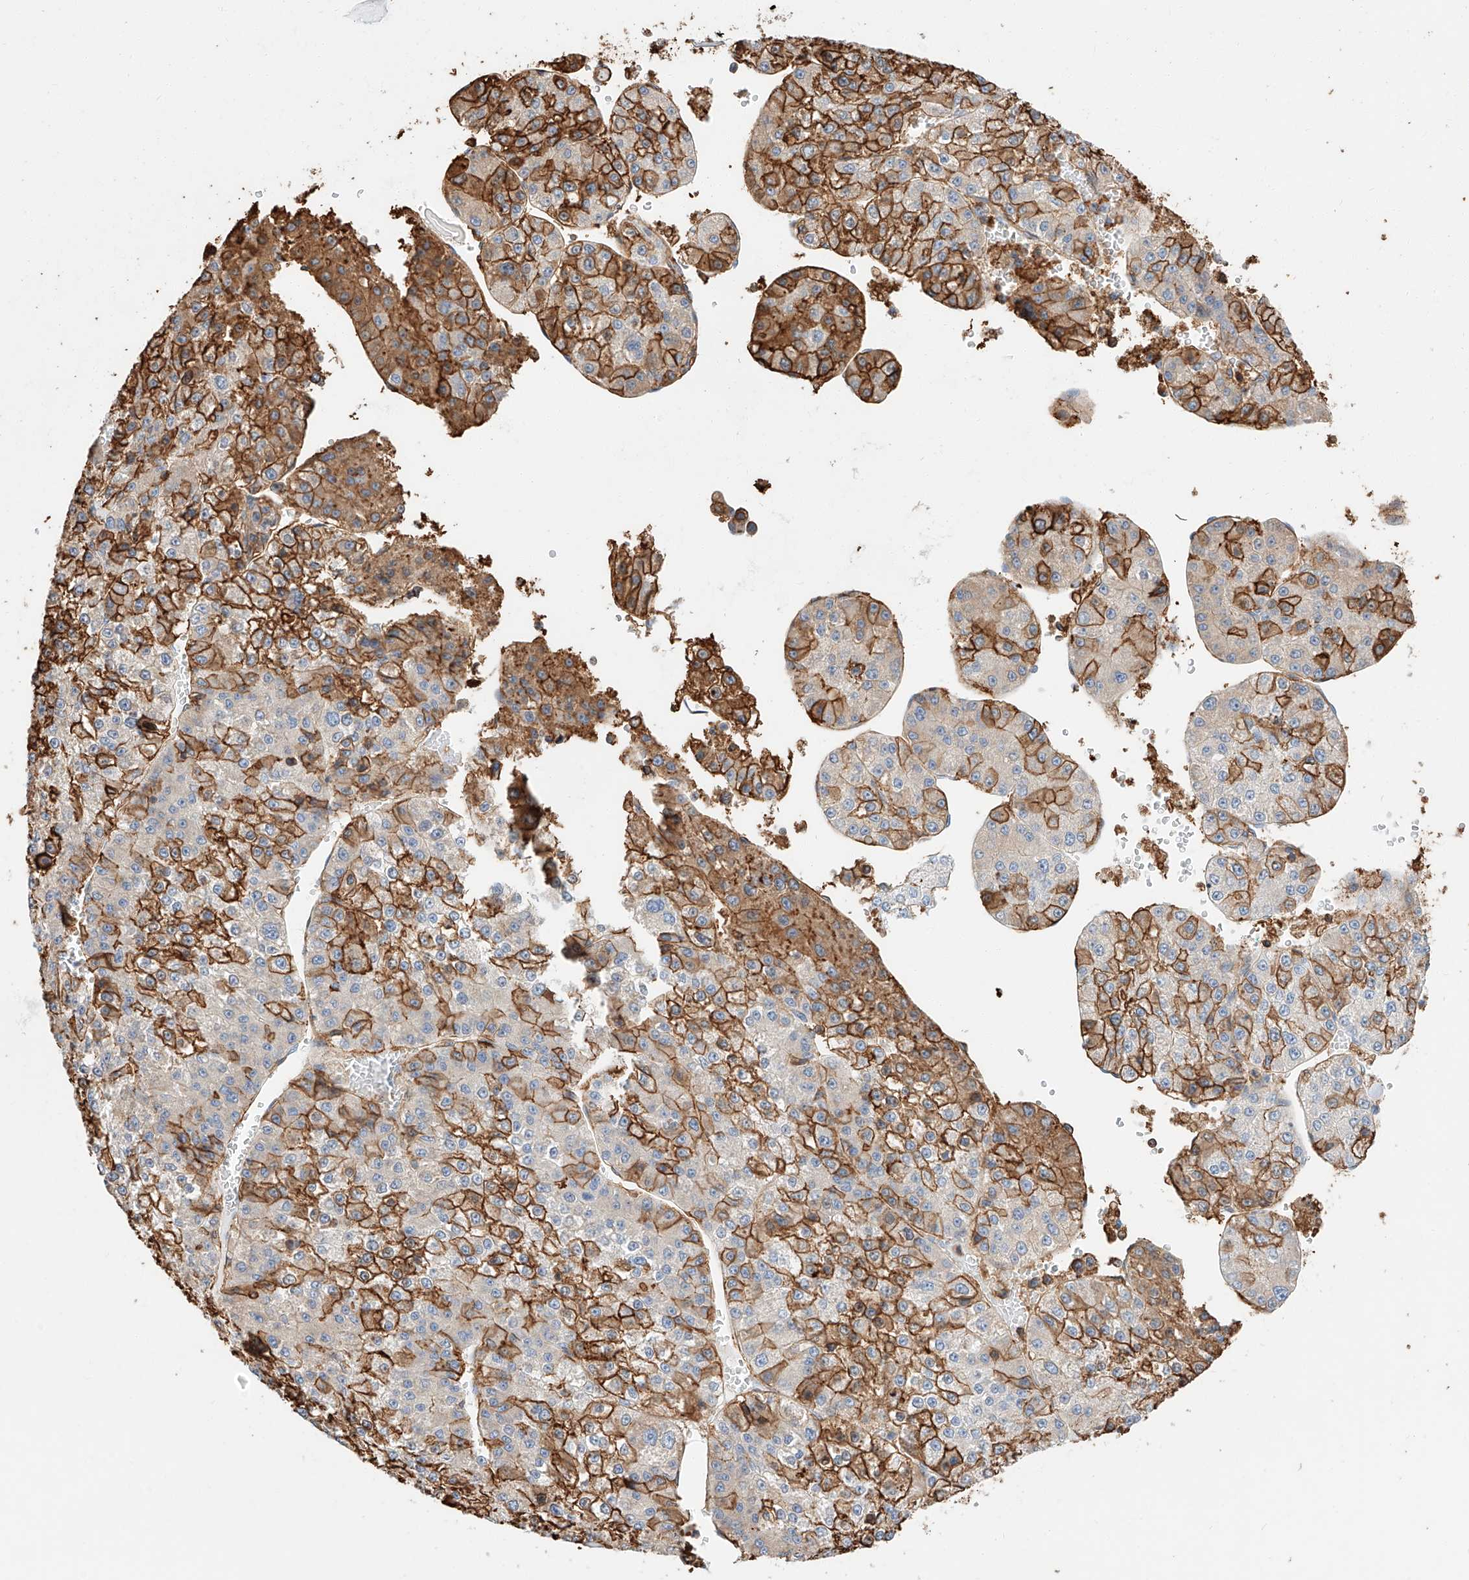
{"staining": {"intensity": "strong", "quantity": "25%-75%", "location": "cytoplasmic/membranous"}, "tissue": "liver cancer", "cell_type": "Tumor cells", "image_type": "cancer", "snomed": [{"axis": "morphology", "description": "Carcinoma, Hepatocellular, NOS"}, {"axis": "topography", "description": "Liver"}], "caption": "This is an image of IHC staining of liver cancer, which shows strong expression in the cytoplasmic/membranous of tumor cells.", "gene": "WFS1", "patient": {"sex": "female", "age": 73}}